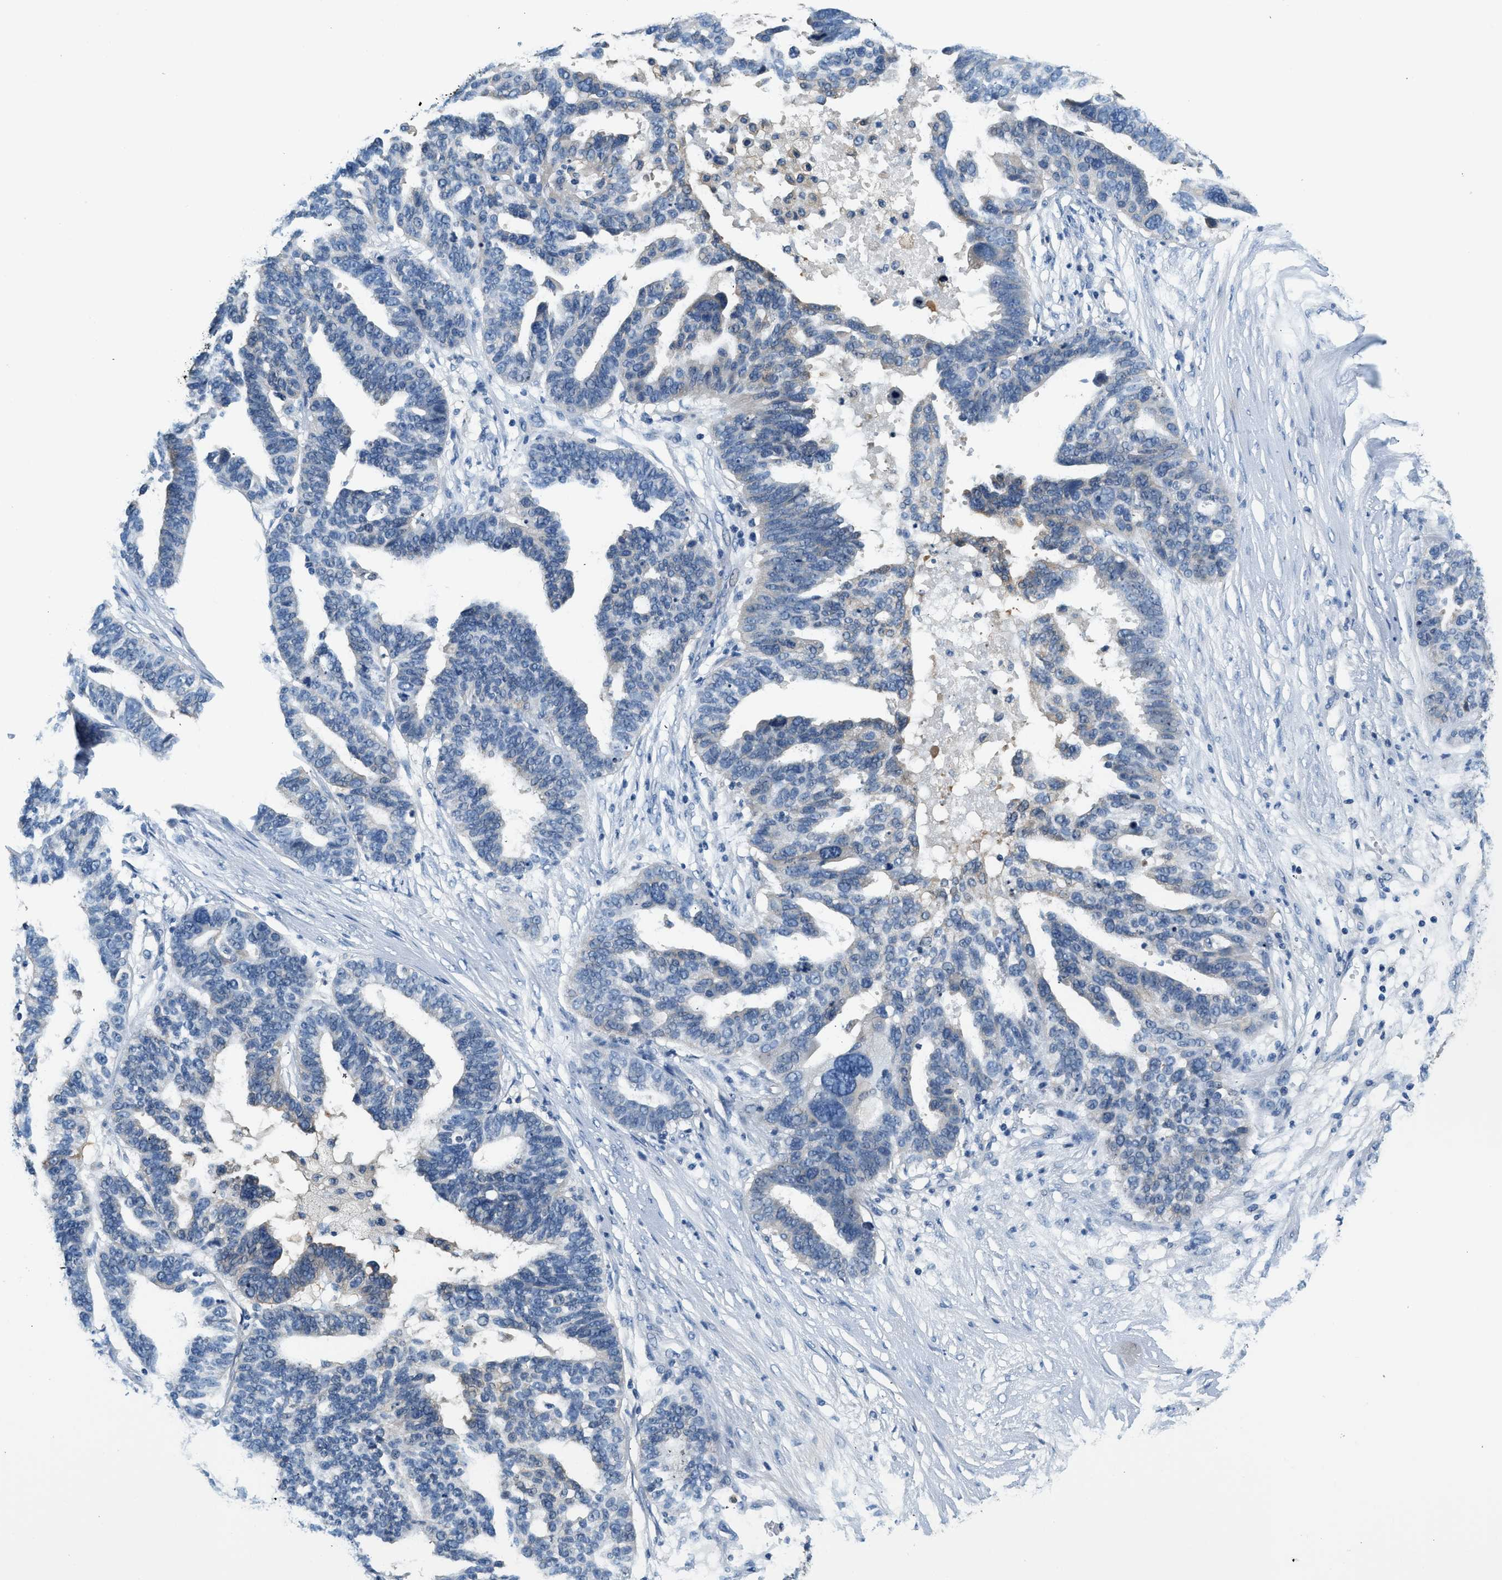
{"staining": {"intensity": "negative", "quantity": "none", "location": "none"}, "tissue": "ovarian cancer", "cell_type": "Tumor cells", "image_type": "cancer", "snomed": [{"axis": "morphology", "description": "Cystadenocarcinoma, serous, NOS"}, {"axis": "topography", "description": "Ovary"}], "caption": "A photomicrograph of ovarian serous cystadenocarcinoma stained for a protein displays no brown staining in tumor cells.", "gene": "SLC35E1", "patient": {"sex": "female", "age": 59}}